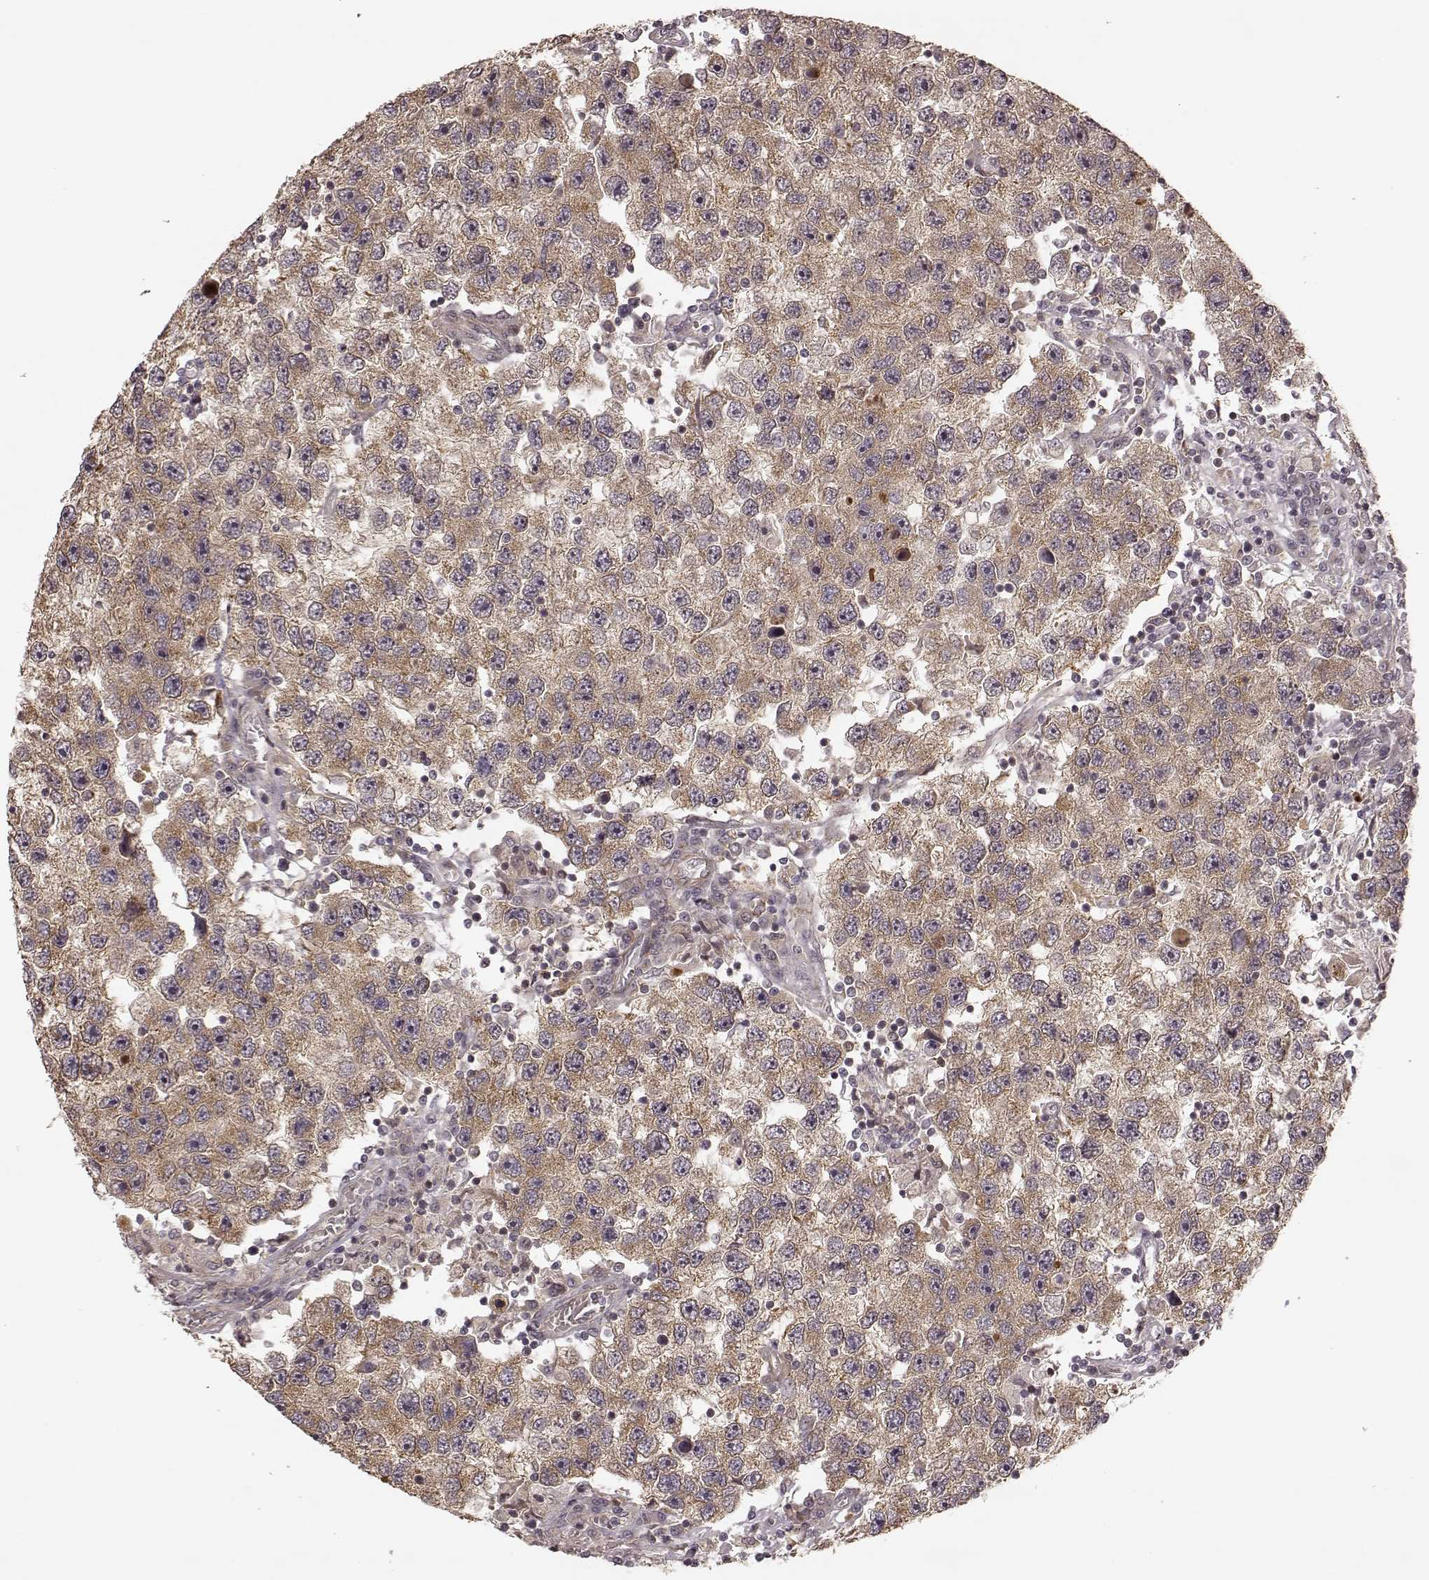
{"staining": {"intensity": "moderate", "quantity": ">75%", "location": "cytoplasmic/membranous"}, "tissue": "testis cancer", "cell_type": "Tumor cells", "image_type": "cancer", "snomed": [{"axis": "morphology", "description": "Seminoma, NOS"}, {"axis": "topography", "description": "Testis"}], "caption": "This micrograph displays immunohistochemistry staining of human seminoma (testis), with medium moderate cytoplasmic/membranous positivity in approximately >75% of tumor cells.", "gene": "SLC12A9", "patient": {"sex": "male", "age": 26}}